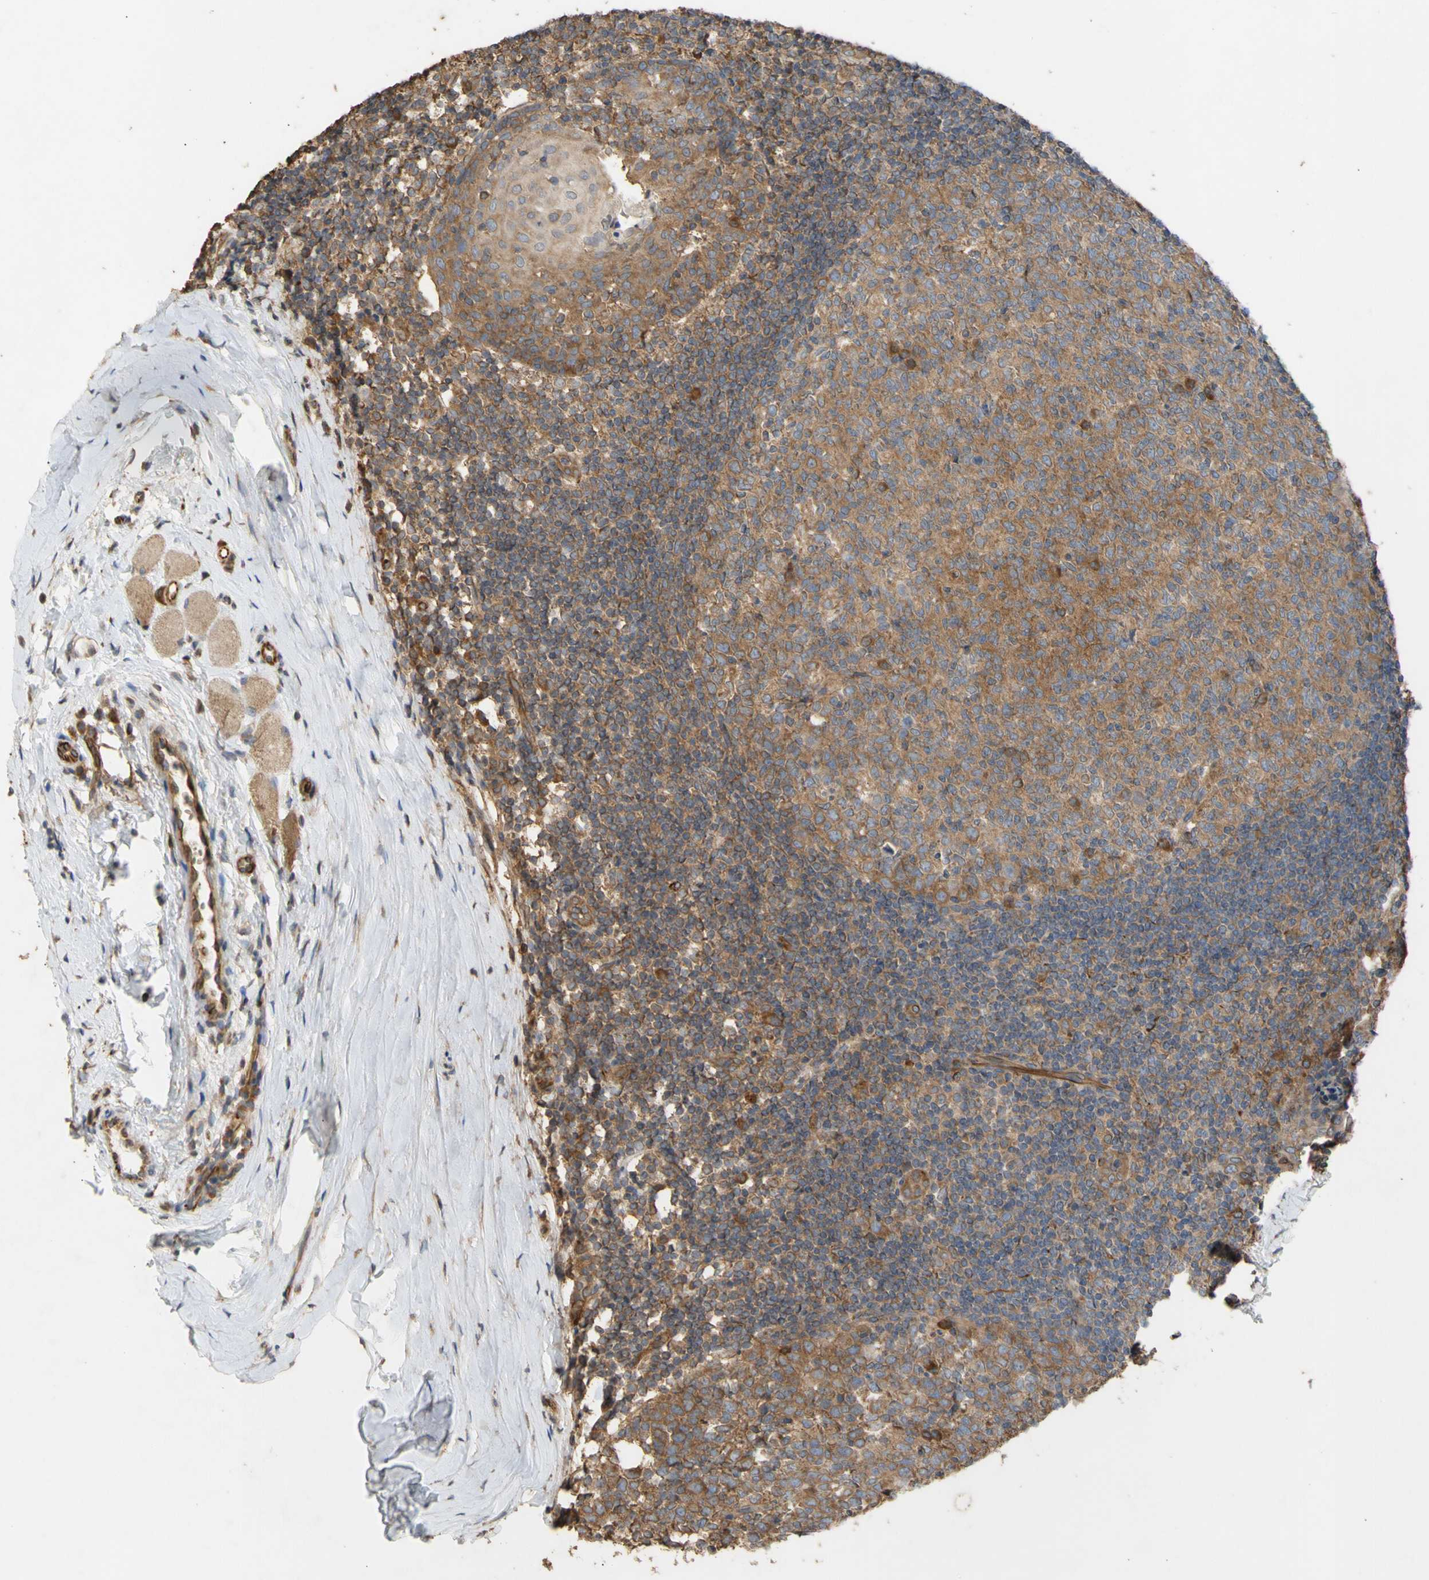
{"staining": {"intensity": "moderate", "quantity": ">75%", "location": "cytoplasmic/membranous"}, "tissue": "tonsil", "cell_type": "Germinal center cells", "image_type": "normal", "snomed": [{"axis": "morphology", "description": "Normal tissue, NOS"}, {"axis": "topography", "description": "Tonsil"}], "caption": "Immunohistochemistry (IHC) micrograph of benign tonsil stained for a protein (brown), which exhibits medium levels of moderate cytoplasmic/membranous positivity in about >75% of germinal center cells.", "gene": "EIF2S3", "patient": {"sex": "female", "age": 19}}